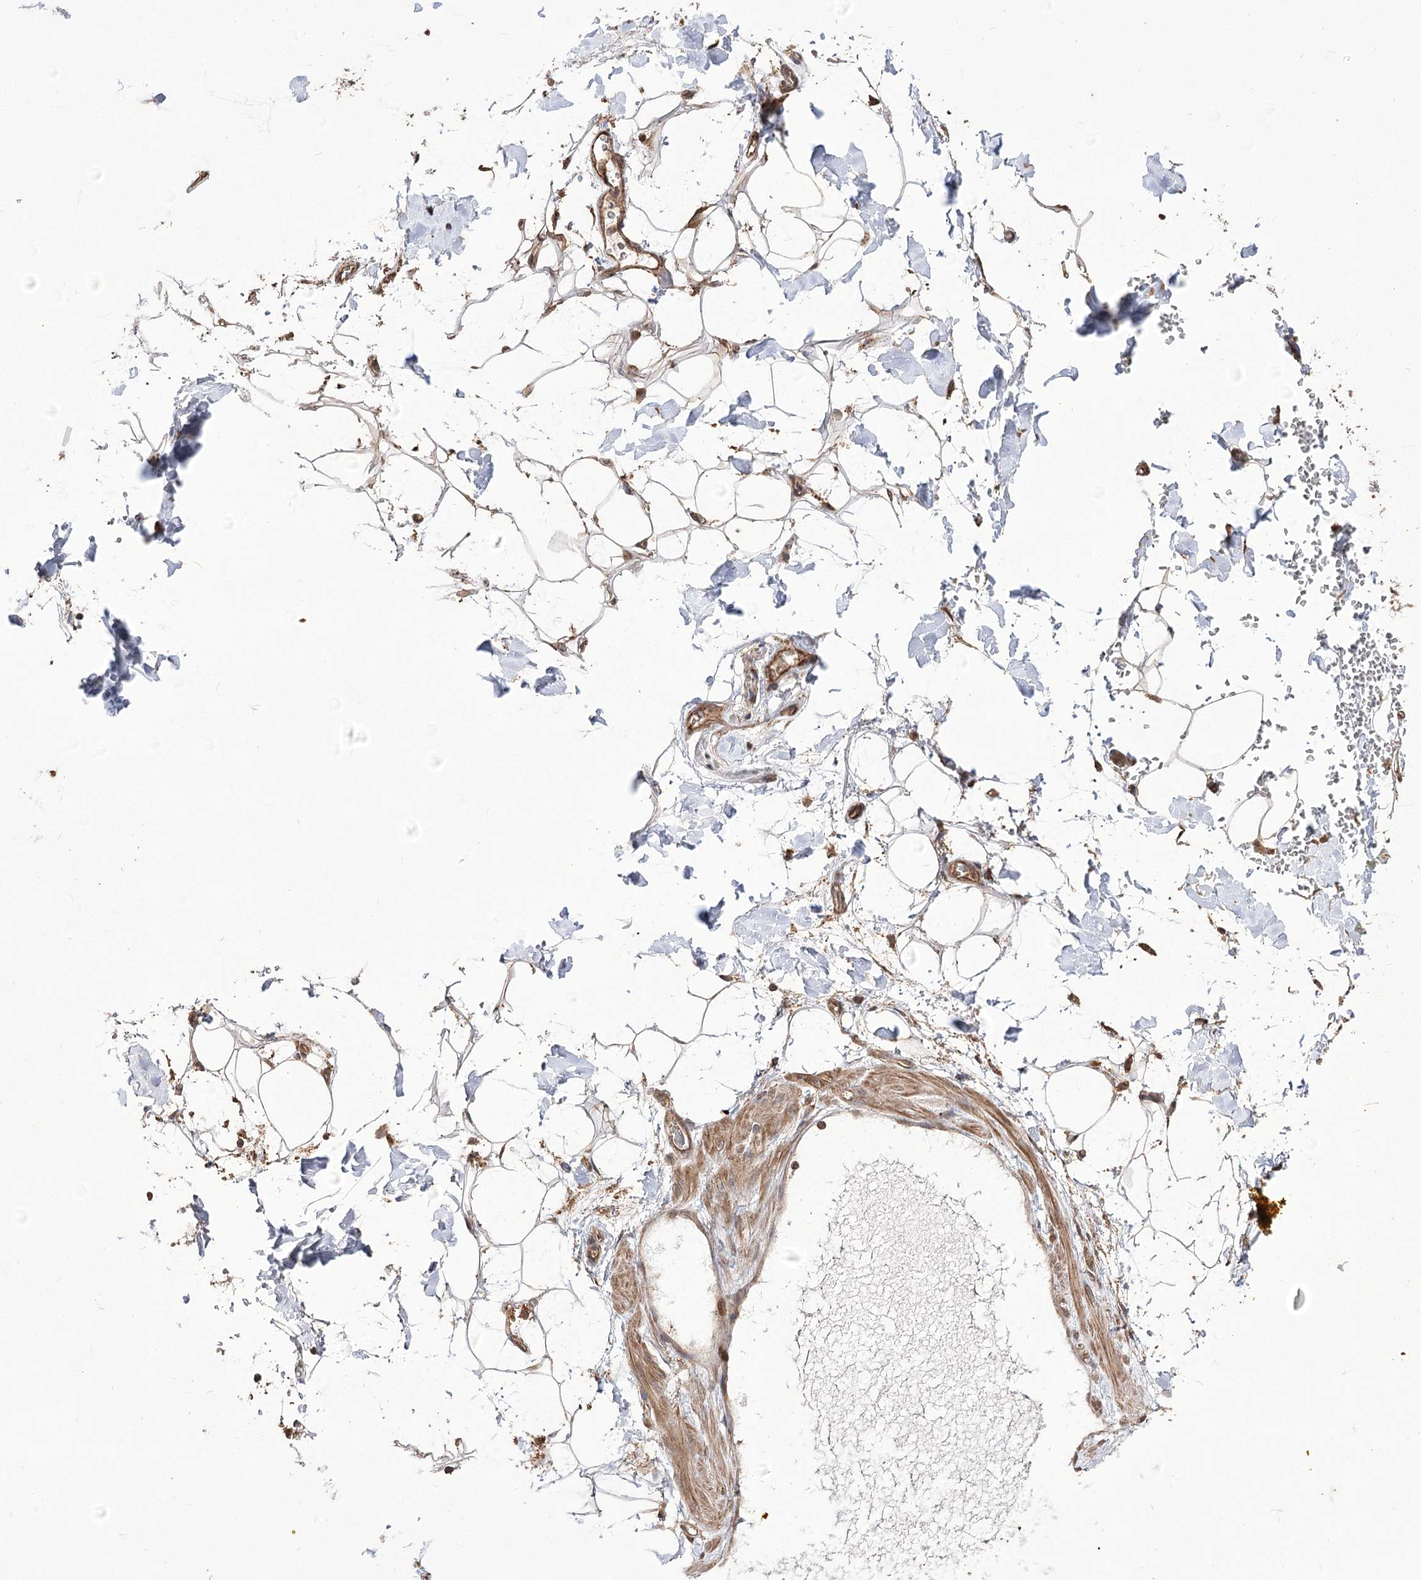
{"staining": {"intensity": "weak", "quantity": ">75%", "location": "cytoplasmic/membranous"}, "tissue": "adipose tissue", "cell_type": "Adipocytes", "image_type": "normal", "snomed": [{"axis": "morphology", "description": "Normal tissue, NOS"}, {"axis": "morphology", "description": "Adenocarcinoma, NOS"}, {"axis": "topography", "description": "Pancreas"}, {"axis": "topography", "description": "Peripheral nerve tissue"}], "caption": "This histopathology image displays immunohistochemistry (IHC) staining of unremarkable human adipose tissue, with low weak cytoplasmic/membranous staining in about >75% of adipocytes.", "gene": "XYLB", "patient": {"sex": "male", "age": 59}}